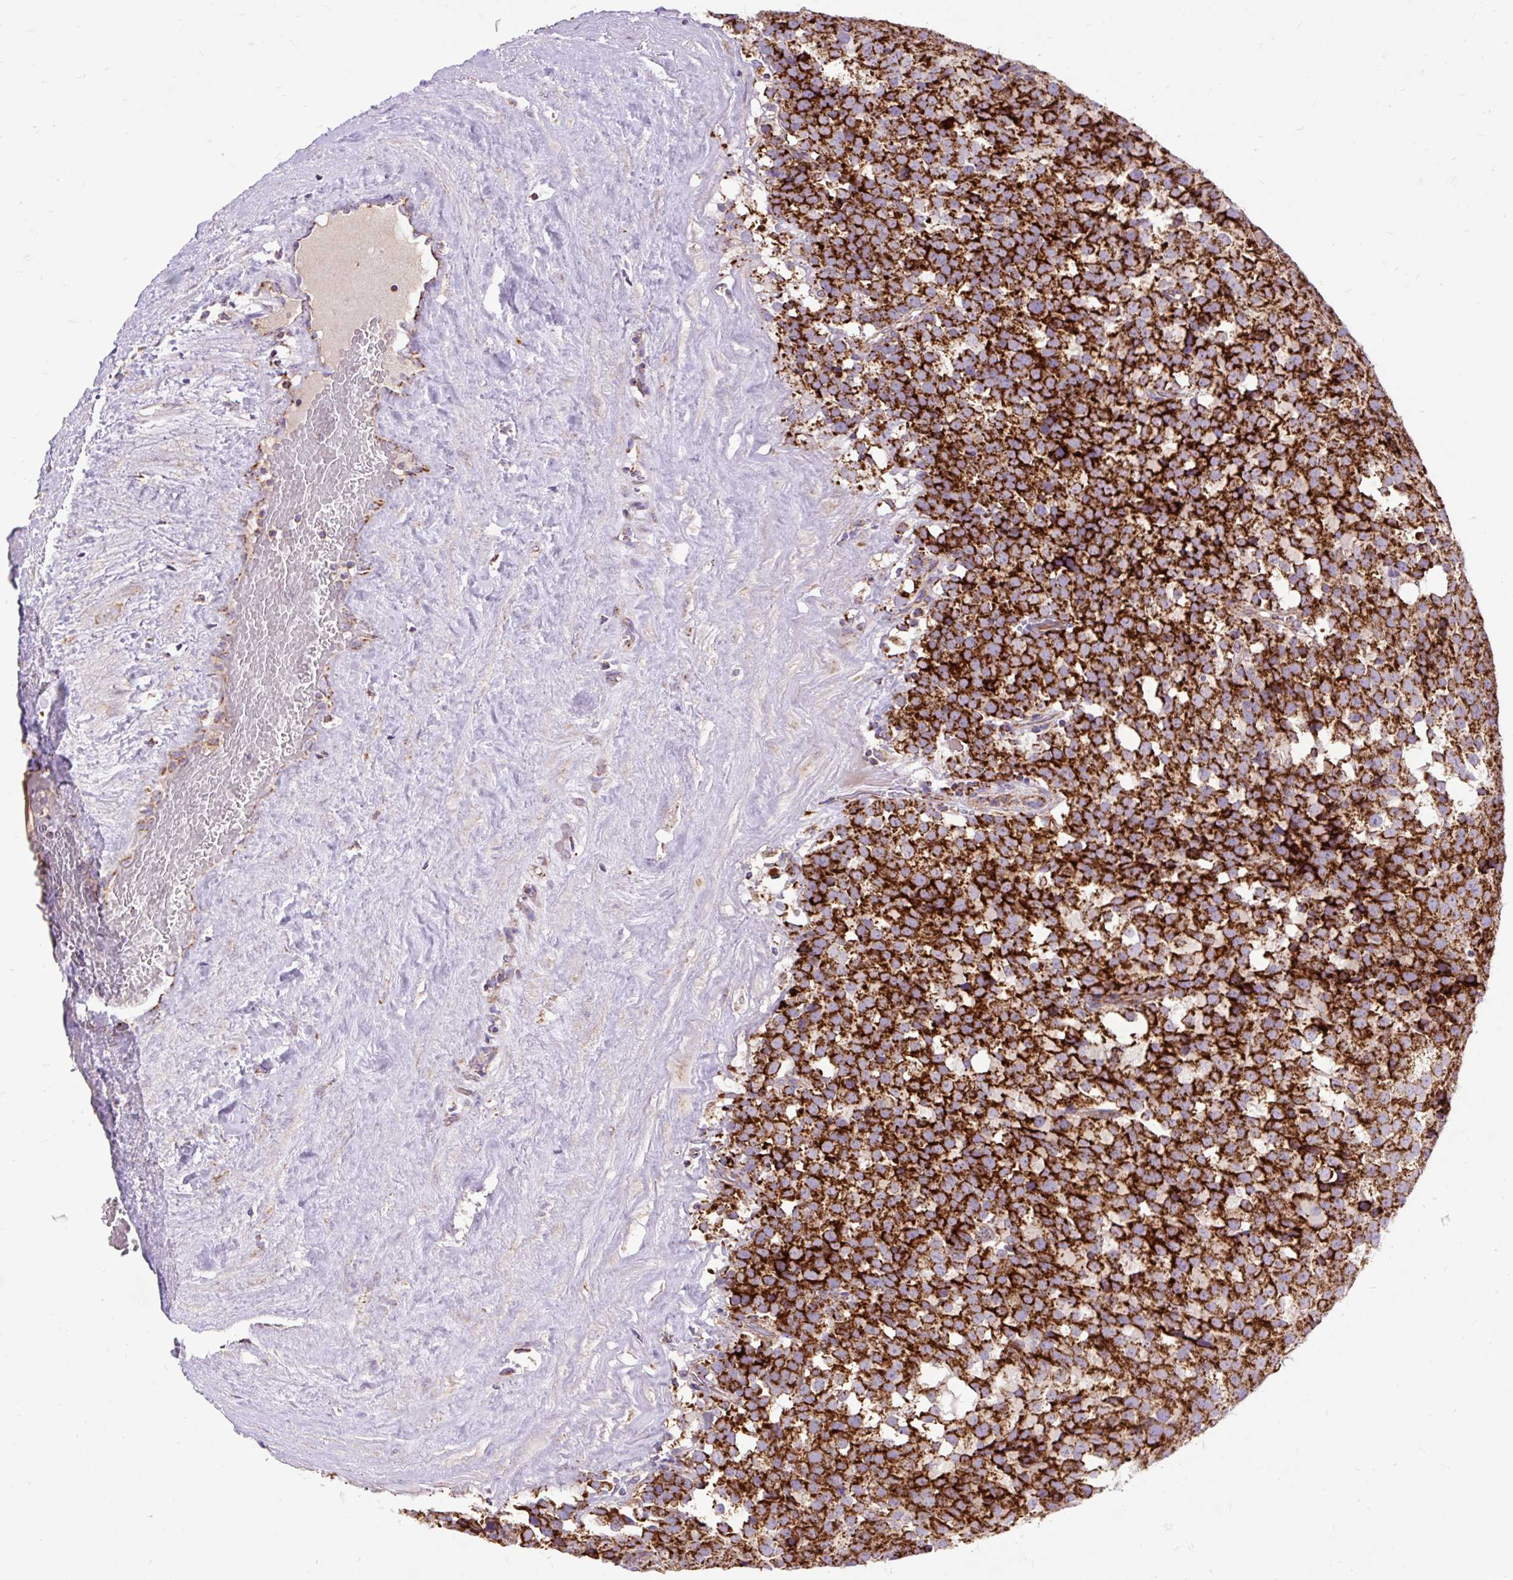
{"staining": {"intensity": "strong", "quantity": ">75%", "location": "cytoplasmic/membranous"}, "tissue": "testis cancer", "cell_type": "Tumor cells", "image_type": "cancer", "snomed": [{"axis": "morphology", "description": "Seminoma, NOS"}, {"axis": "topography", "description": "Testis"}], "caption": "A photomicrograph of testis cancer (seminoma) stained for a protein displays strong cytoplasmic/membranous brown staining in tumor cells. Ihc stains the protein in brown and the nuclei are stained blue.", "gene": "TOMM40", "patient": {"sex": "male", "age": 71}}